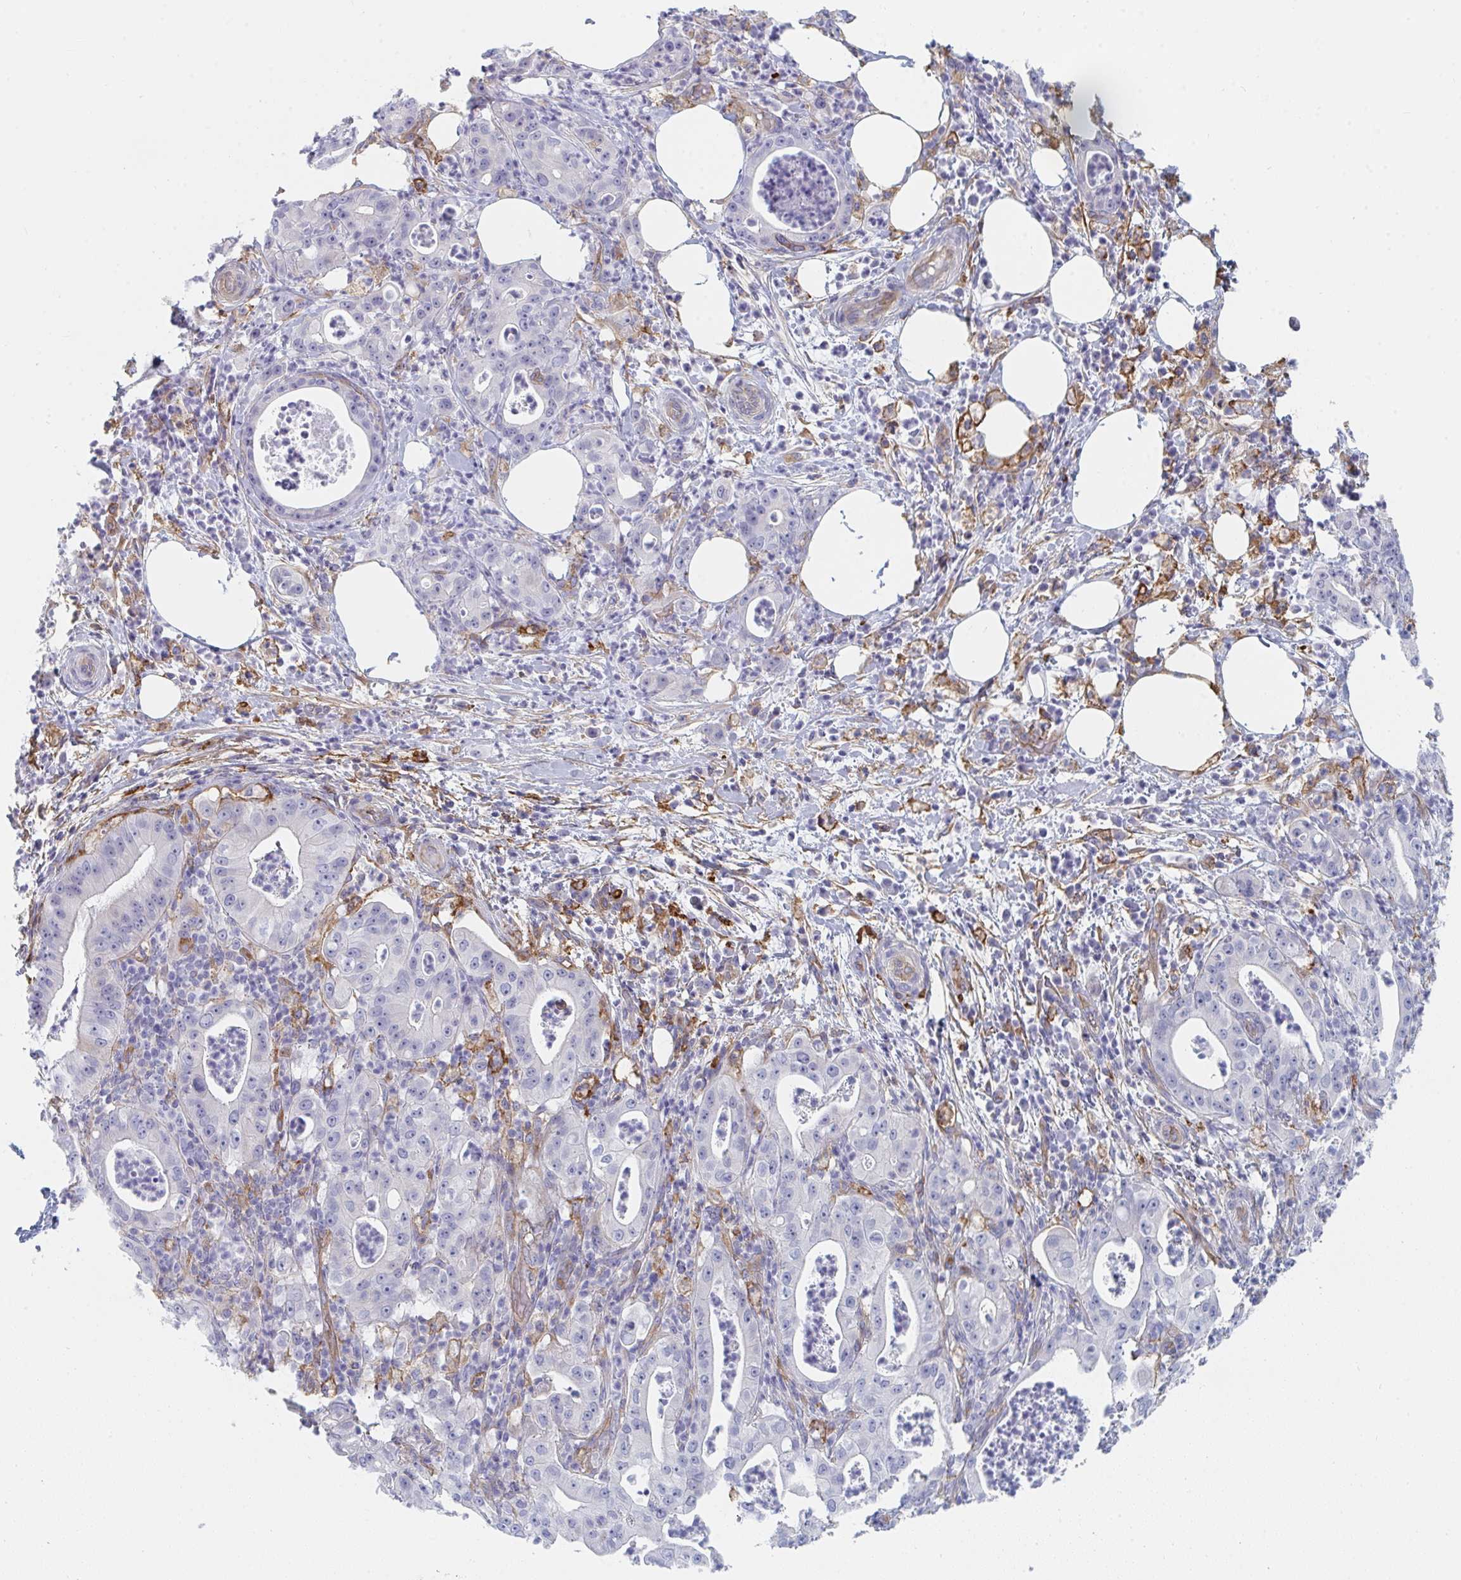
{"staining": {"intensity": "negative", "quantity": "none", "location": "none"}, "tissue": "pancreatic cancer", "cell_type": "Tumor cells", "image_type": "cancer", "snomed": [{"axis": "morphology", "description": "Adenocarcinoma, NOS"}, {"axis": "topography", "description": "Pancreas"}], "caption": "High magnification brightfield microscopy of adenocarcinoma (pancreatic) stained with DAB (brown) and counterstained with hematoxylin (blue): tumor cells show no significant expression. (IHC, brightfield microscopy, high magnification).", "gene": "DAB2", "patient": {"sex": "male", "age": 71}}